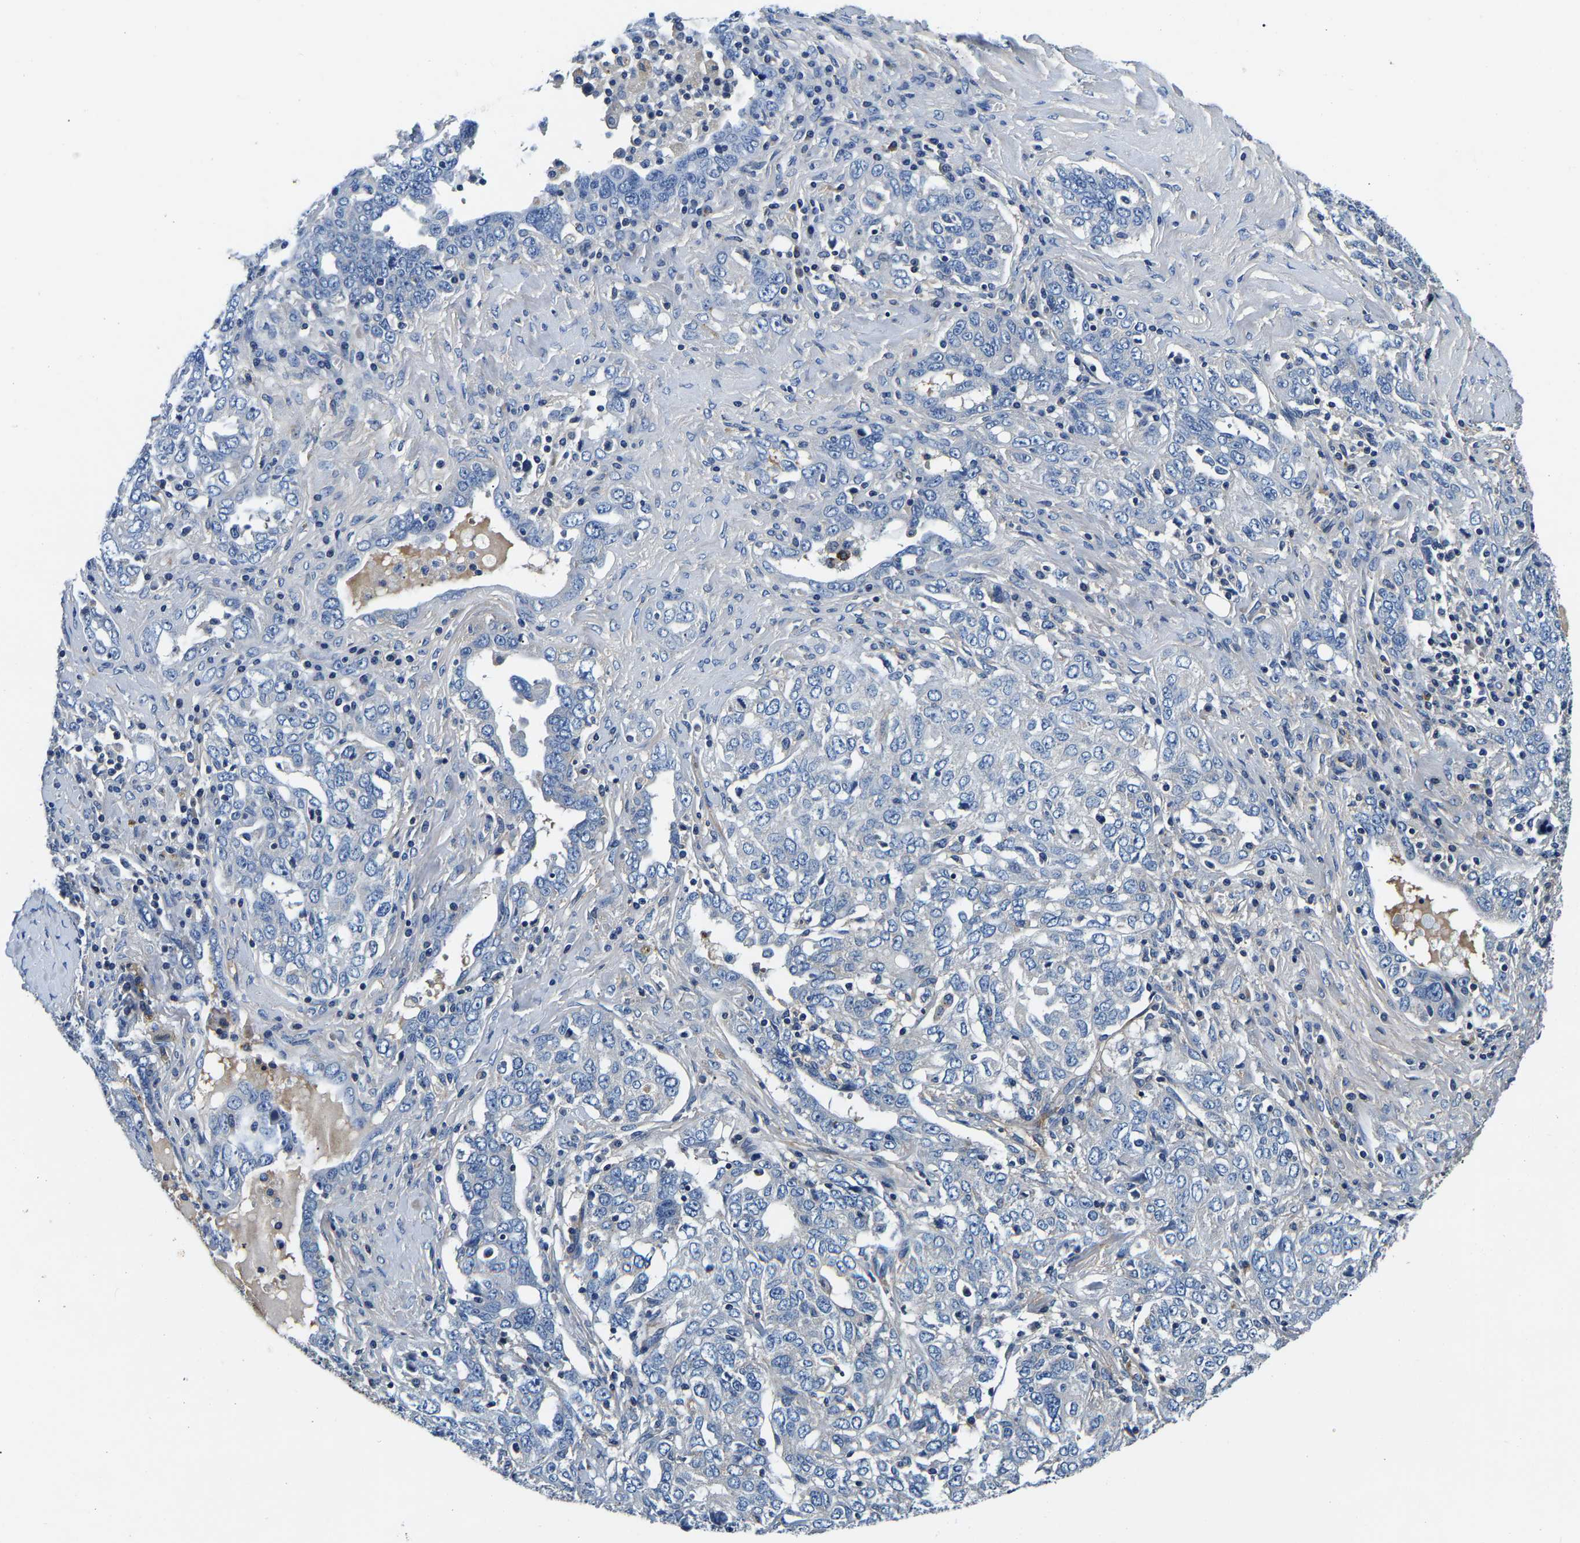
{"staining": {"intensity": "negative", "quantity": "none", "location": "none"}, "tissue": "ovarian cancer", "cell_type": "Tumor cells", "image_type": "cancer", "snomed": [{"axis": "morphology", "description": "Carcinoma, endometroid"}, {"axis": "topography", "description": "Ovary"}], "caption": "Immunohistochemistry histopathology image of neoplastic tissue: human ovarian endometroid carcinoma stained with DAB (3,3'-diaminobenzidine) reveals no significant protein expression in tumor cells. (Brightfield microscopy of DAB immunohistochemistry at high magnification).", "gene": "SH3GLB1", "patient": {"sex": "female", "age": 62}}